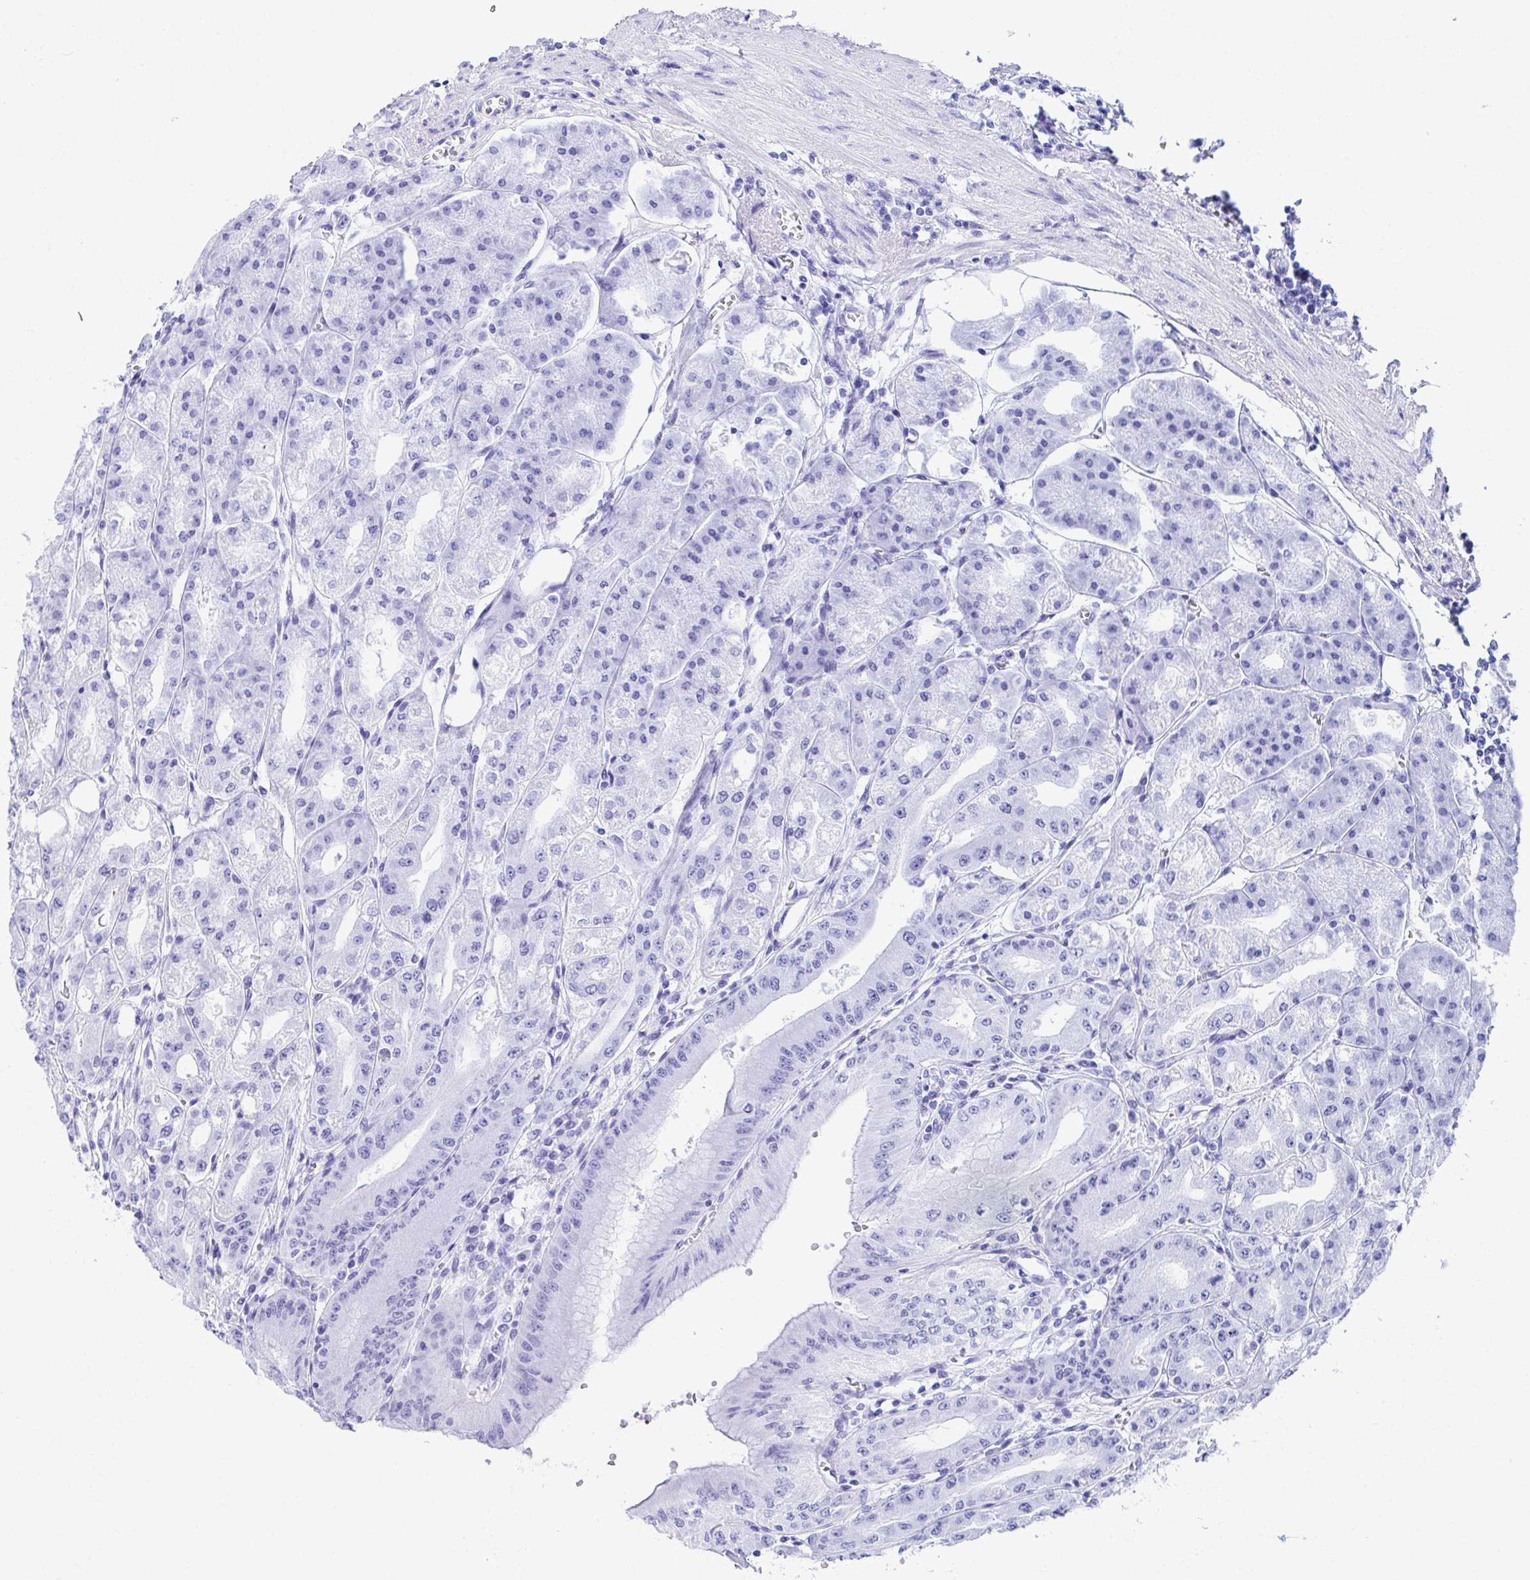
{"staining": {"intensity": "negative", "quantity": "none", "location": "none"}, "tissue": "stomach", "cell_type": "Glandular cells", "image_type": "normal", "snomed": [{"axis": "morphology", "description": "Normal tissue, NOS"}, {"axis": "topography", "description": "Stomach, lower"}], "caption": "DAB (3,3'-diaminobenzidine) immunohistochemical staining of normal stomach shows no significant expression in glandular cells. Nuclei are stained in blue.", "gene": "DPEP3", "patient": {"sex": "male", "age": 71}}